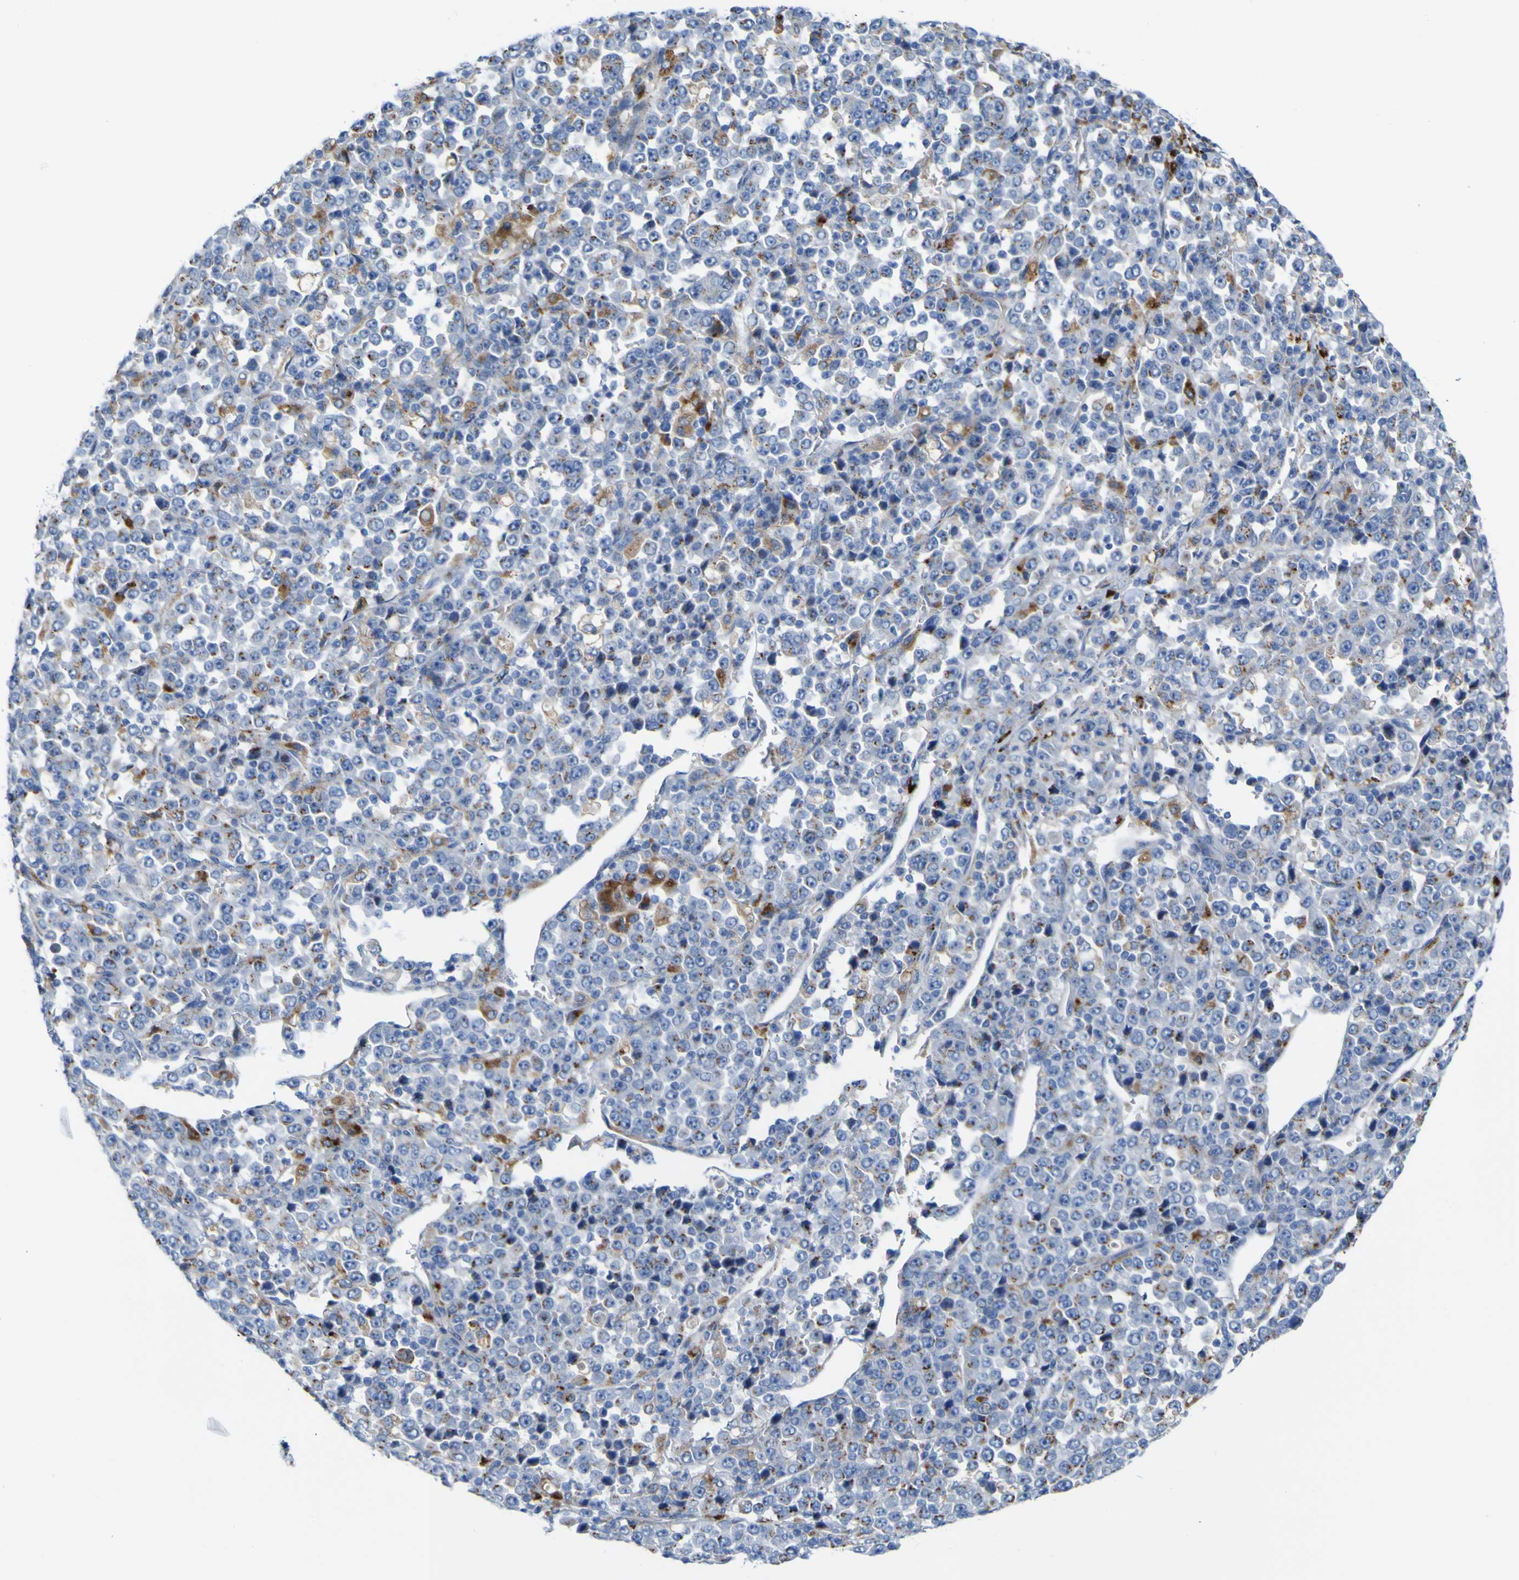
{"staining": {"intensity": "moderate", "quantity": "25%-75%", "location": "cytoplasmic/membranous"}, "tissue": "stomach cancer", "cell_type": "Tumor cells", "image_type": "cancer", "snomed": [{"axis": "morphology", "description": "Normal tissue, NOS"}, {"axis": "morphology", "description": "Adenocarcinoma, NOS"}, {"axis": "topography", "description": "Stomach, upper"}, {"axis": "topography", "description": "Stomach"}], "caption": "Immunohistochemical staining of stomach cancer (adenocarcinoma) exhibits moderate cytoplasmic/membranous protein positivity in about 25%-75% of tumor cells. (DAB IHC, brown staining for protein, blue staining for nuclei).", "gene": "PTPRF", "patient": {"sex": "male", "age": 59}}